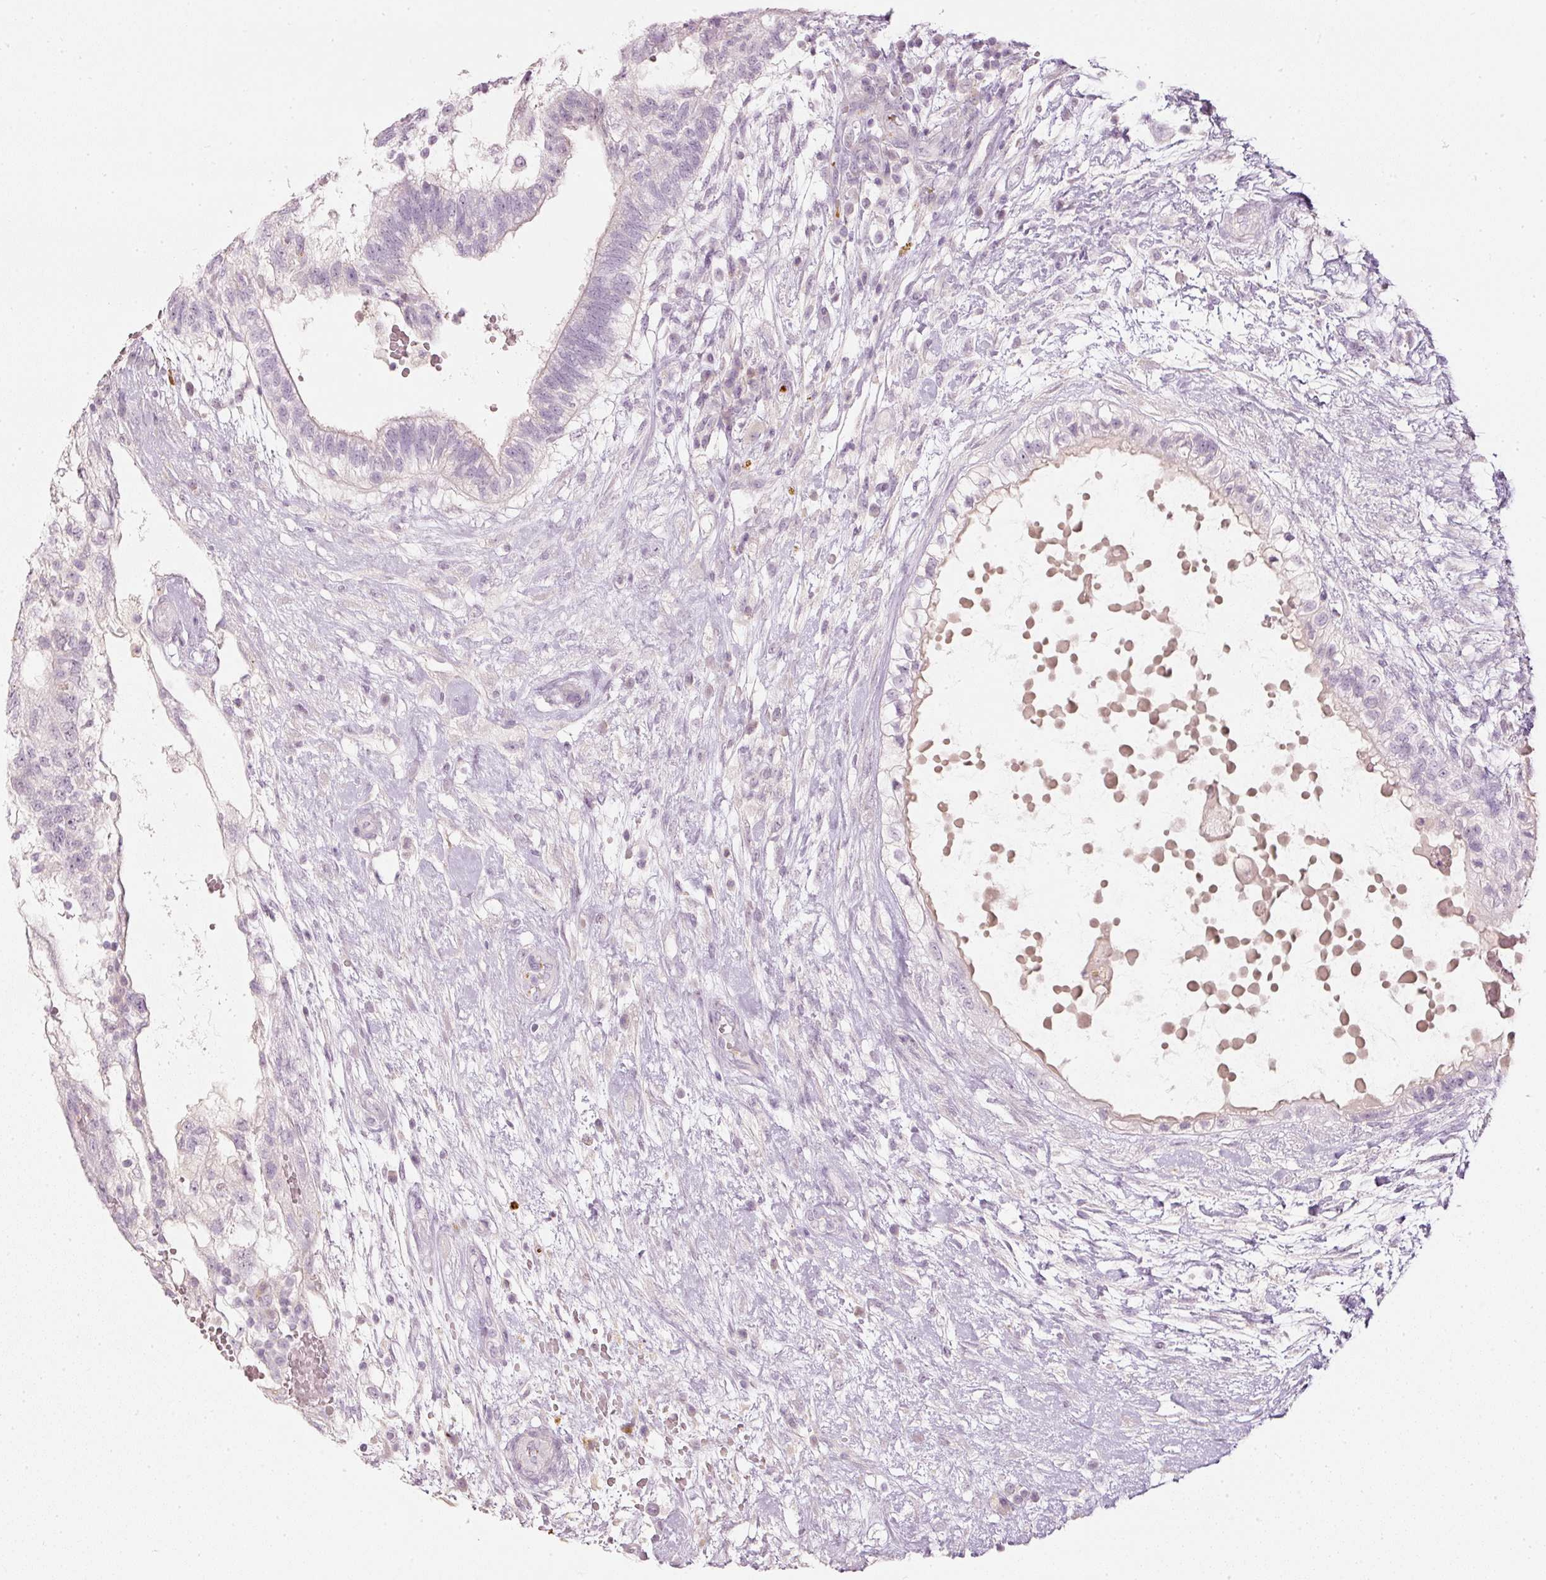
{"staining": {"intensity": "negative", "quantity": "none", "location": "none"}, "tissue": "testis cancer", "cell_type": "Tumor cells", "image_type": "cancer", "snomed": [{"axis": "morphology", "description": "Normal tissue, NOS"}, {"axis": "morphology", "description": "Carcinoma, Embryonal, NOS"}, {"axis": "topography", "description": "Testis"}], "caption": "The immunohistochemistry (IHC) image has no significant staining in tumor cells of embryonal carcinoma (testis) tissue.", "gene": "LECT2", "patient": {"sex": "male", "age": 32}}